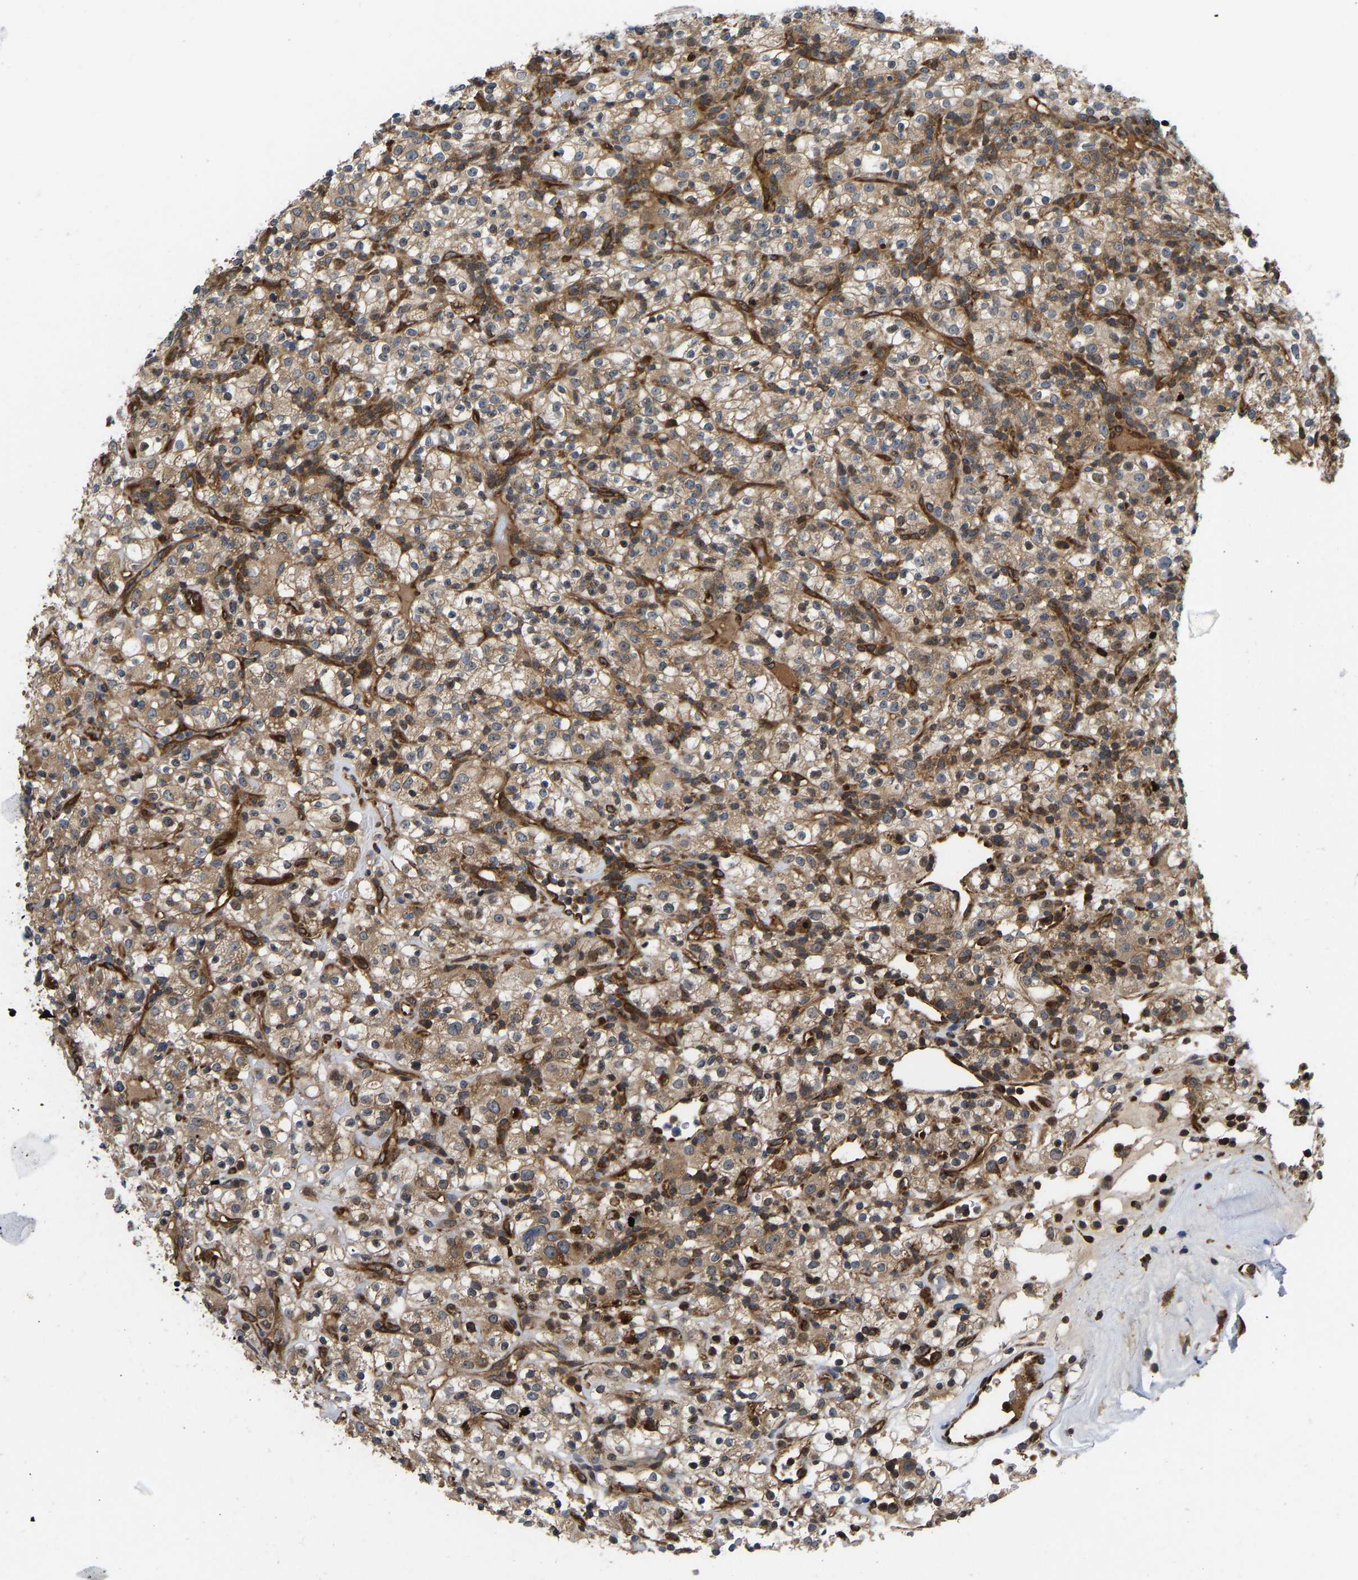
{"staining": {"intensity": "moderate", "quantity": ">75%", "location": "cytoplasmic/membranous"}, "tissue": "renal cancer", "cell_type": "Tumor cells", "image_type": "cancer", "snomed": [{"axis": "morphology", "description": "Normal tissue, NOS"}, {"axis": "morphology", "description": "Adenocarcinoma, NOS"}, {"axis": "topography", "description": "Kidney"}], "caption": "Renal cancer (adenocarcinoma) stained with immunohistochemistry exhibits moderate cytoplasmic/membranous expression in approximately >75% of tumor cells. Using DAB (brown) and hematoxylin (blue) stains, captured at high magnification using brightfield microscopy.", "gene": "RASGRF2", "patient": {"sex": "female", "age": 72}}